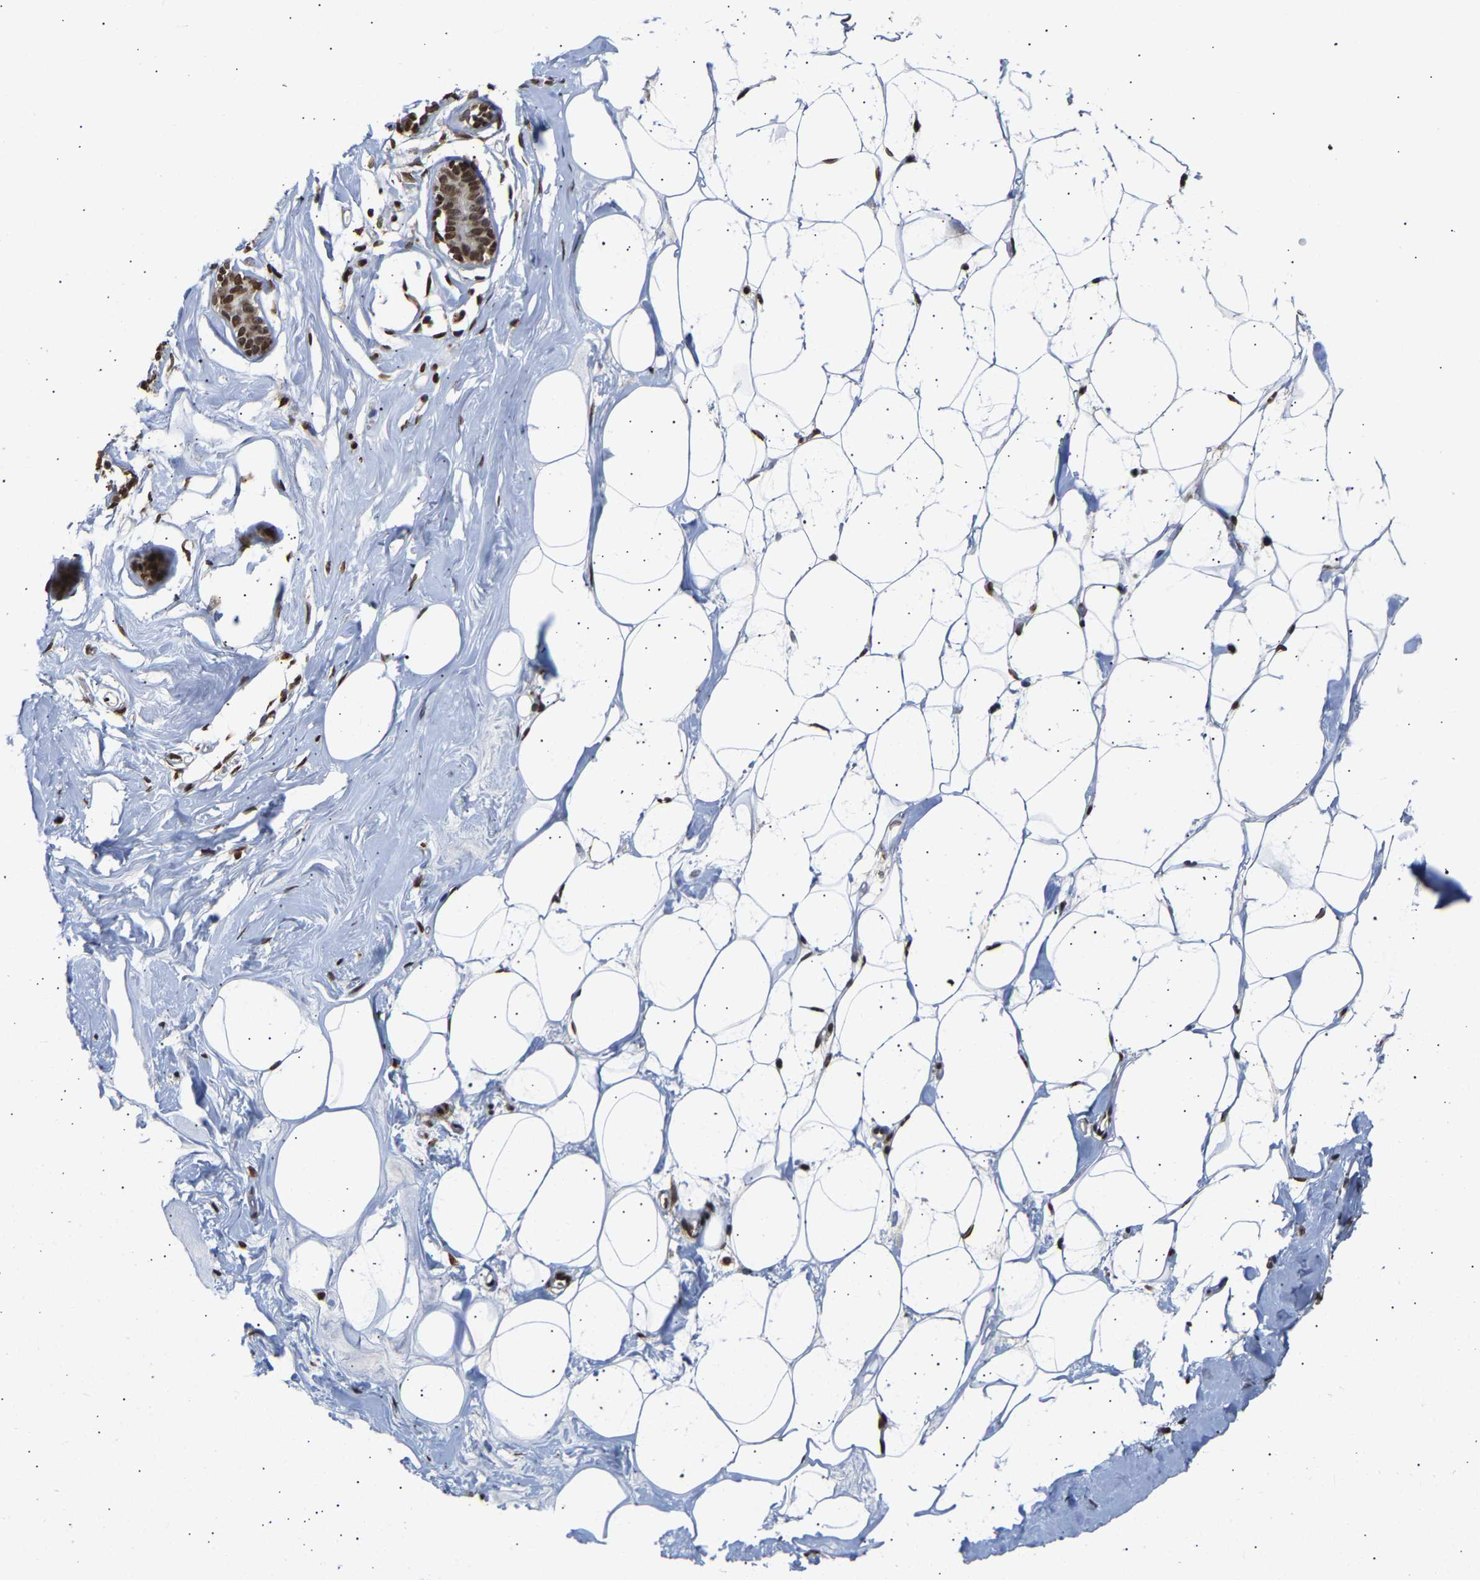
{"staining": {"intensity": "strong", "quantity": ">75%", "location": "nuclear"}, "tissue": "adipose tissue", "cell_type": "Adipocytes", "image_type": "normal", "snomed": [{"axis": "morphology", "description": "Normal tissue, NOS"}, {"axis": "morphology", "description": "Fibrosis, NOS"}, {"axis": "topography", "description": "Breast"}, {"axis": "topography", "description": "Adipose tissue"}], "caption": "Unremarkable adipose tissue displays strong nuclear positivity in approximately >75% of adipocytes Ihc stains the protein of interest in brown and the nuclei are stained blue..", "gene": "PSIP1", "patient": {"sex": "female", "age": 39}}